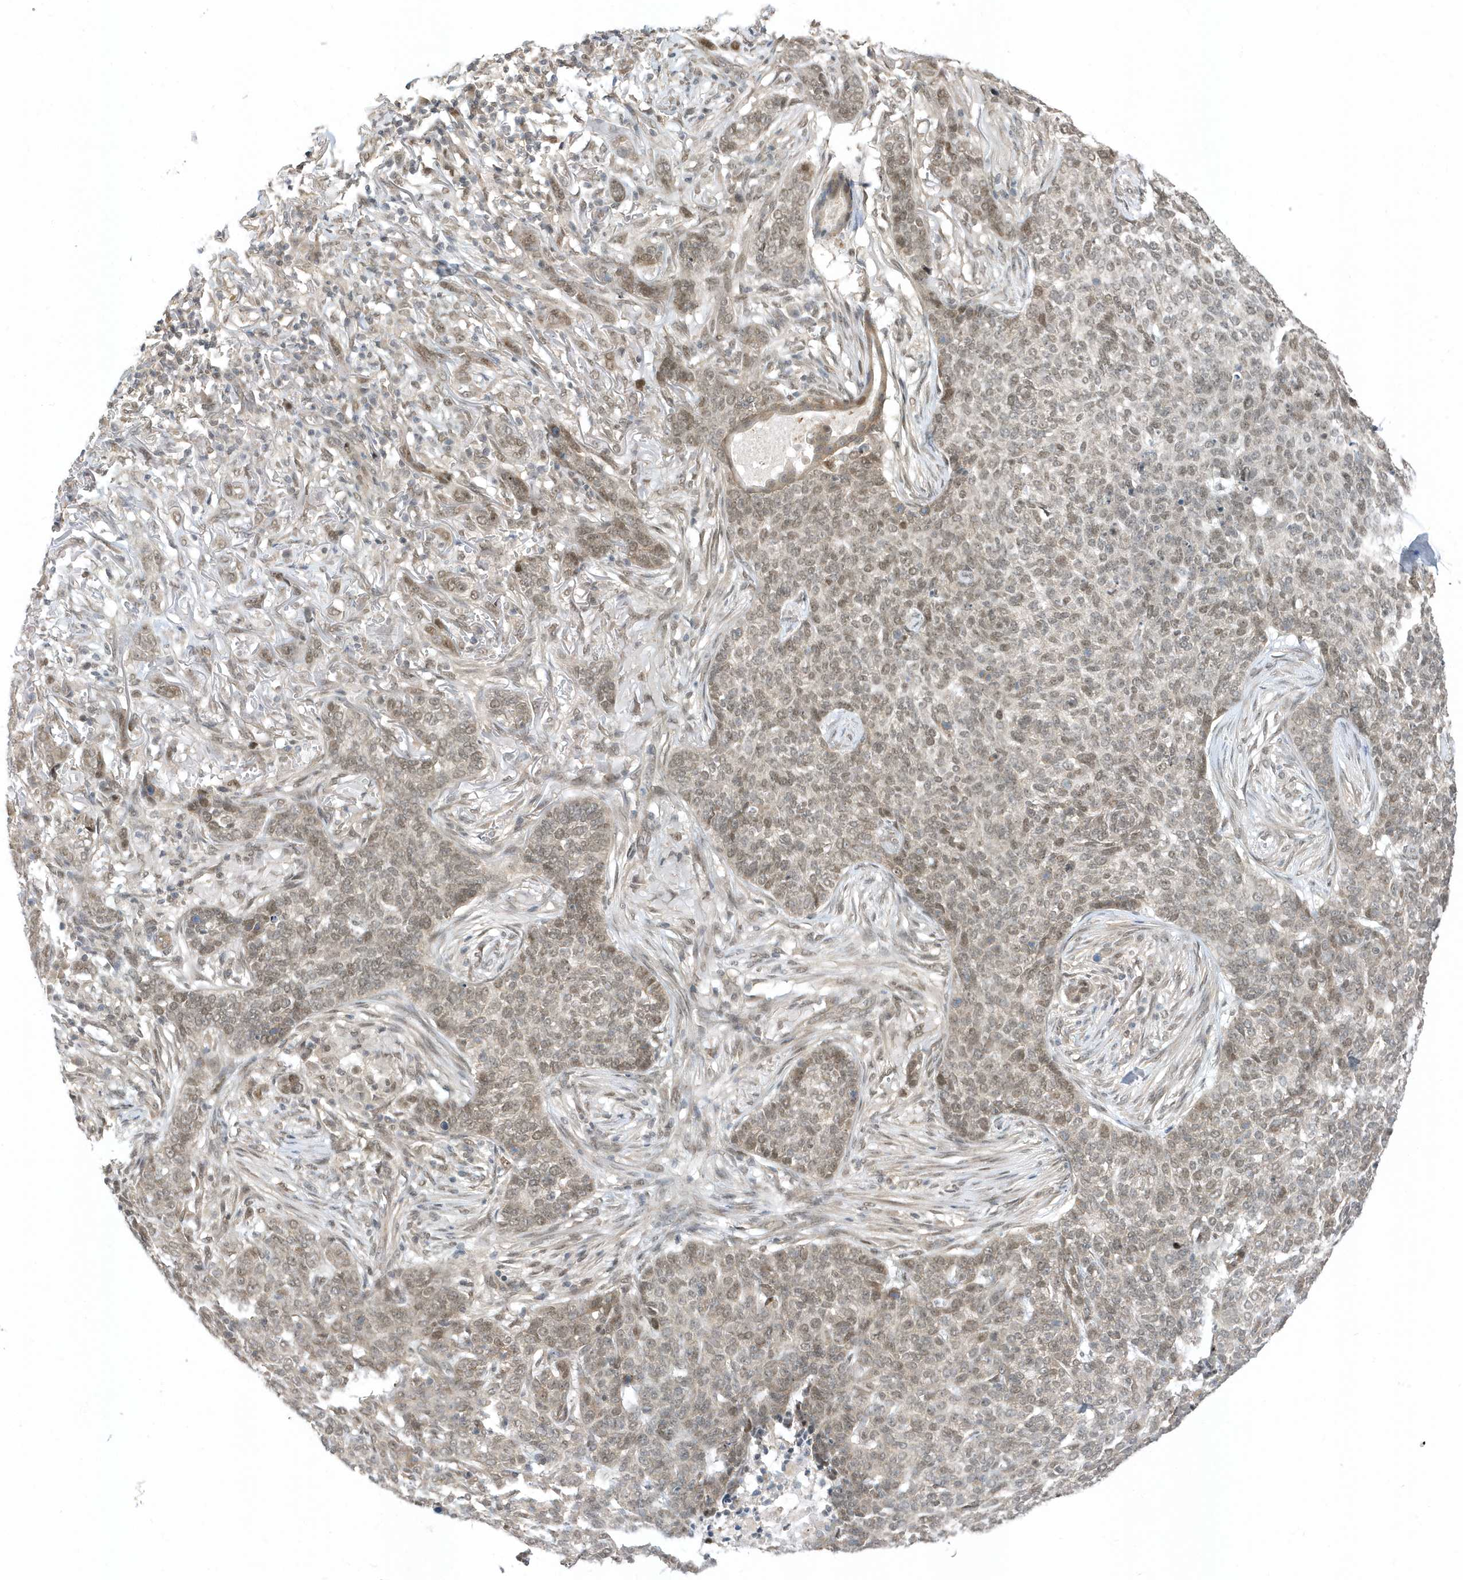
{"staining": {"intensity": "weak", "quantity": "25%-75%", "location": "nuclear"}, "tissue": "skin cancer", "cell_type": "Tumor cells", "image_type": "cancer", "snomed": [{"axis": "morphology", "description": "Basal cell carcinoma"}, {"axis": "topography", "description": "Skin"}], "caption": "IHC staining of basal cell carcinoma (skin), which reveals low levels of weak nuclear positivity in approximately 25%-75% of tumor cells indicating weak nuclear protein staining. The staining was performed using DAB (3,3'-diaminobenzidine) (brown) for protein detection and nuclei were counterstained in hematoxylin (blue).", "gene": "USP53", "patient": {"sex": "male", "age": 85}}